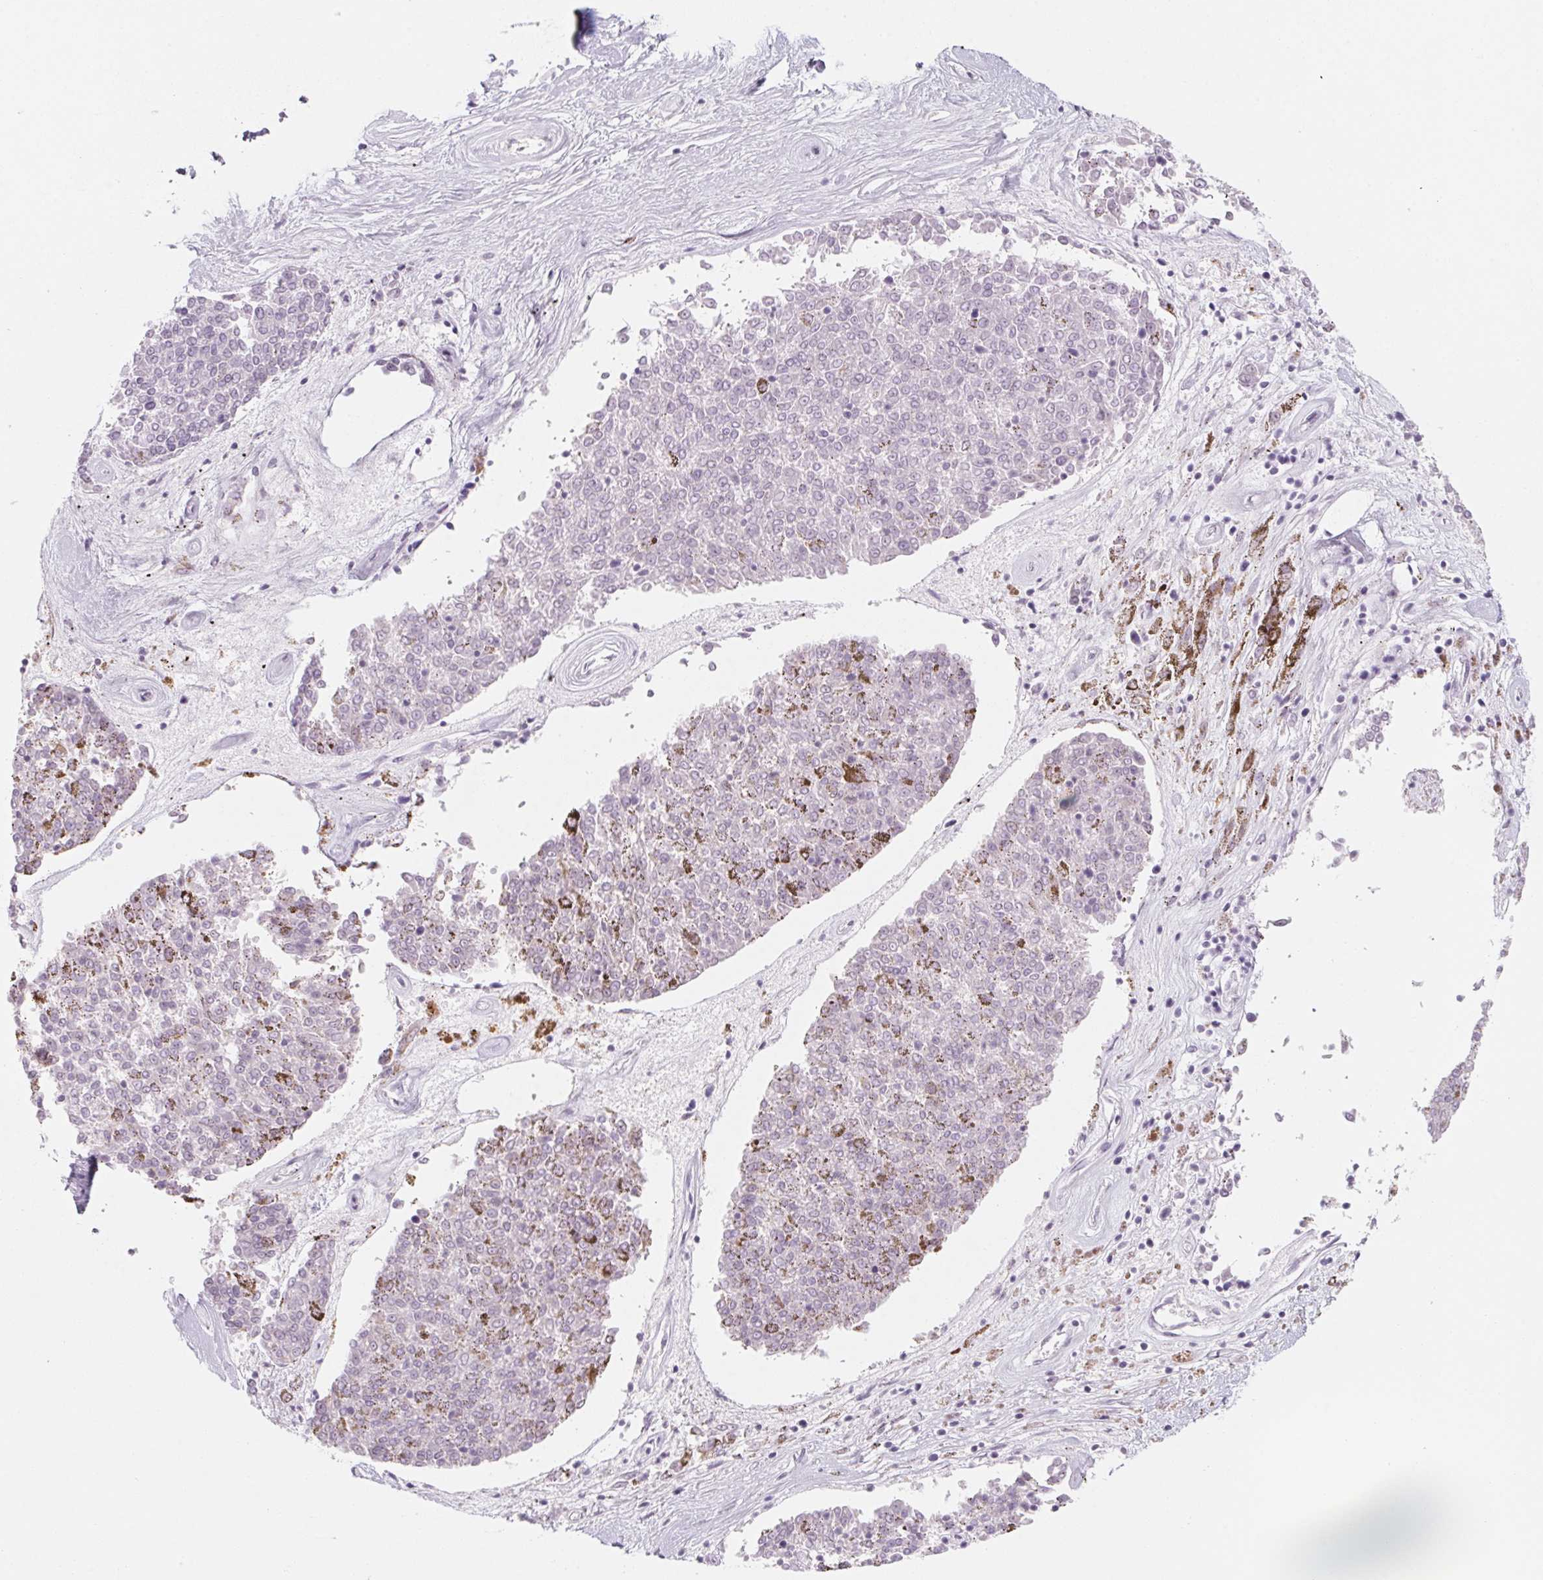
{"staining": {"intensity": "negative", "quantity": "none", "location": "none"}, "tissue": "melanoma", "cell_type": "Tumor cells", "image_type": "cancer", "snomed": [{"axis": "morphology", "description": "Malignant melanoma, NOS"}, {"axis": "topography", "description": "Skin"}], "caption": "High magnification brightfield microscopy of melanoma stained with DAB (brown) and counterstained with hematoxylin (blue): tumor cells show no significant positivity.", "gene": "KCNQ2", "patient": {"sex": "female", "age": 72}}